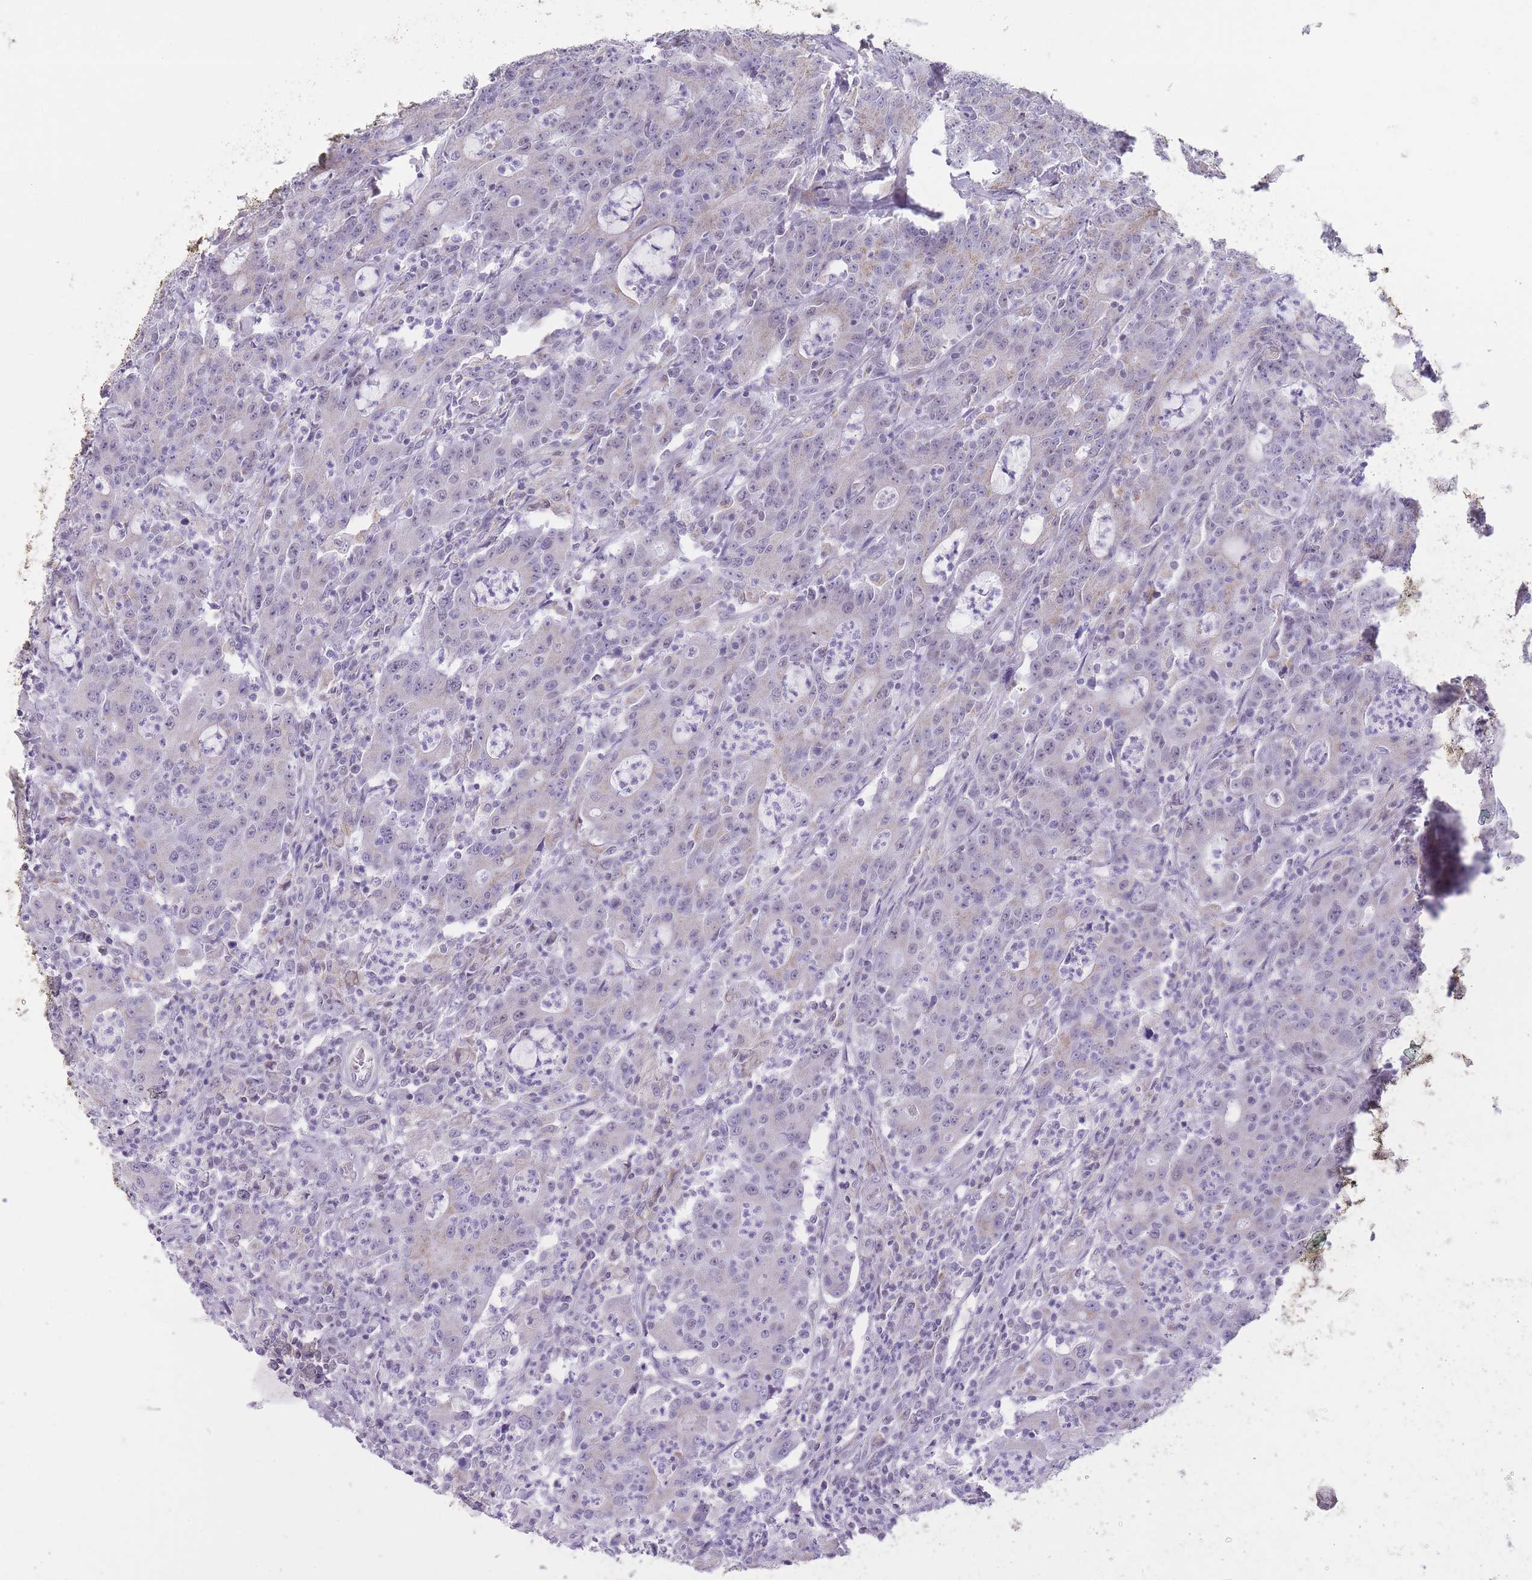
{"staining": {"intensity": "negative", "quantity": "none", "location": "none"}, "tissue": "colorectal cancer", "cell_type": "Tumor cells", "image_type": "cancer", "snomed": [{"axis": "morphology", "description": "Adenocarcinoma, NOS"}, {"axis": "topography", "description": "Colon"}], "caption": "Histopathology image shows no protein expression in tumor cells of colorectal cancer tissue.", "gene": "ZBTB24", "patient": {"sex": "male", "age": 83}}